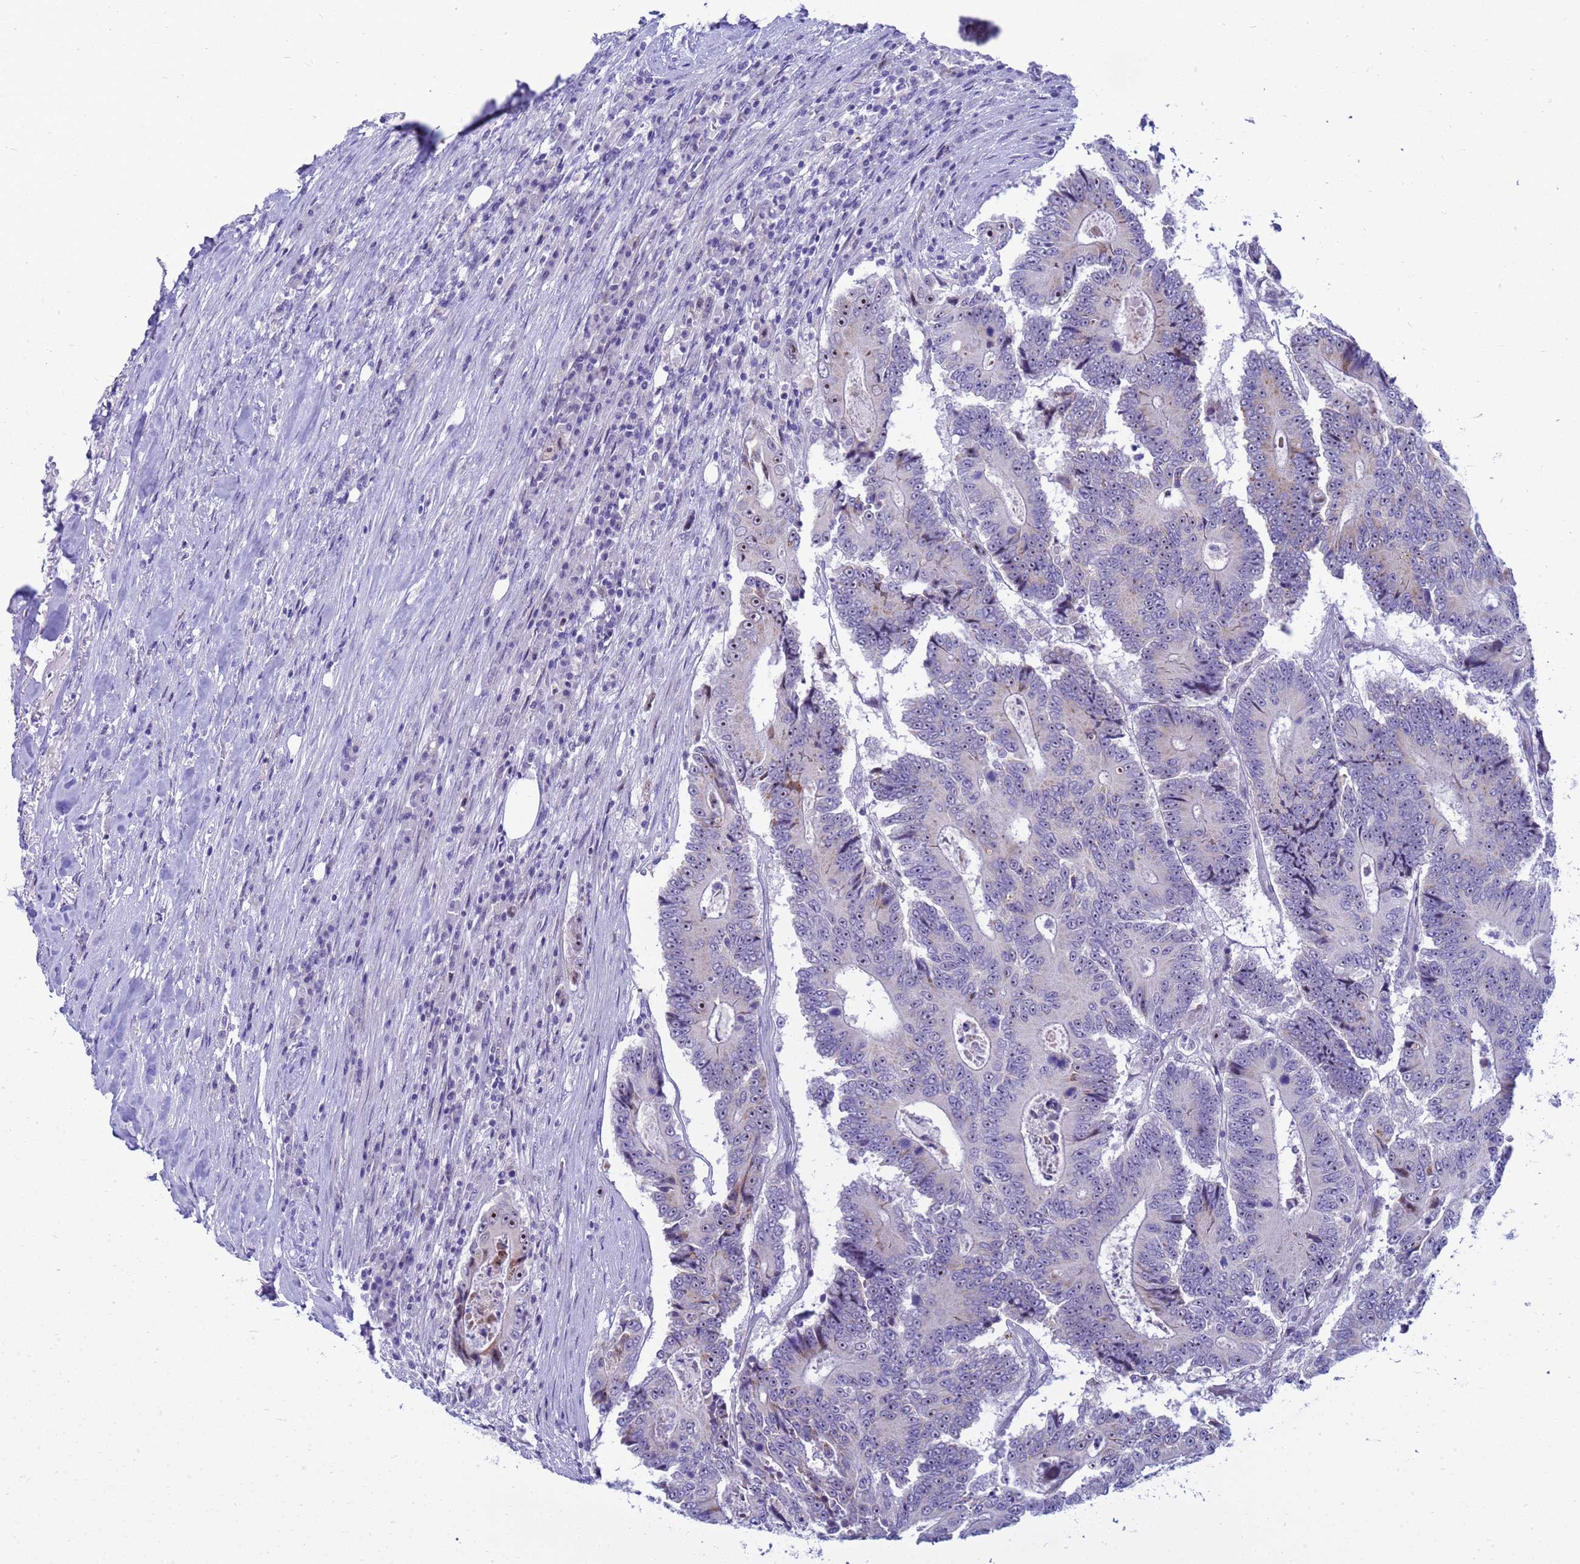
{"staining": {"intensity": "moderate", "quantity": "<25%", "location": "nuclear"}, "tissue": "colorectal cancer", "cell_type": "Tumor cells", "image_type": "cancer", "snomed": [{"axis": "morphology", "description": "Adenocarcinoma, NOS"}, {"axis": "topography", "description": "Colon"}], "caption": "A photomicrograph showing moderate nuclear expression in about <25% of tumor cells in colorectal cancer (adenocarcinoma), as visualized by brown immunohistochemical staining.", "gene": "LRATD1", "patient": {"sex": "male", "age": 83}}